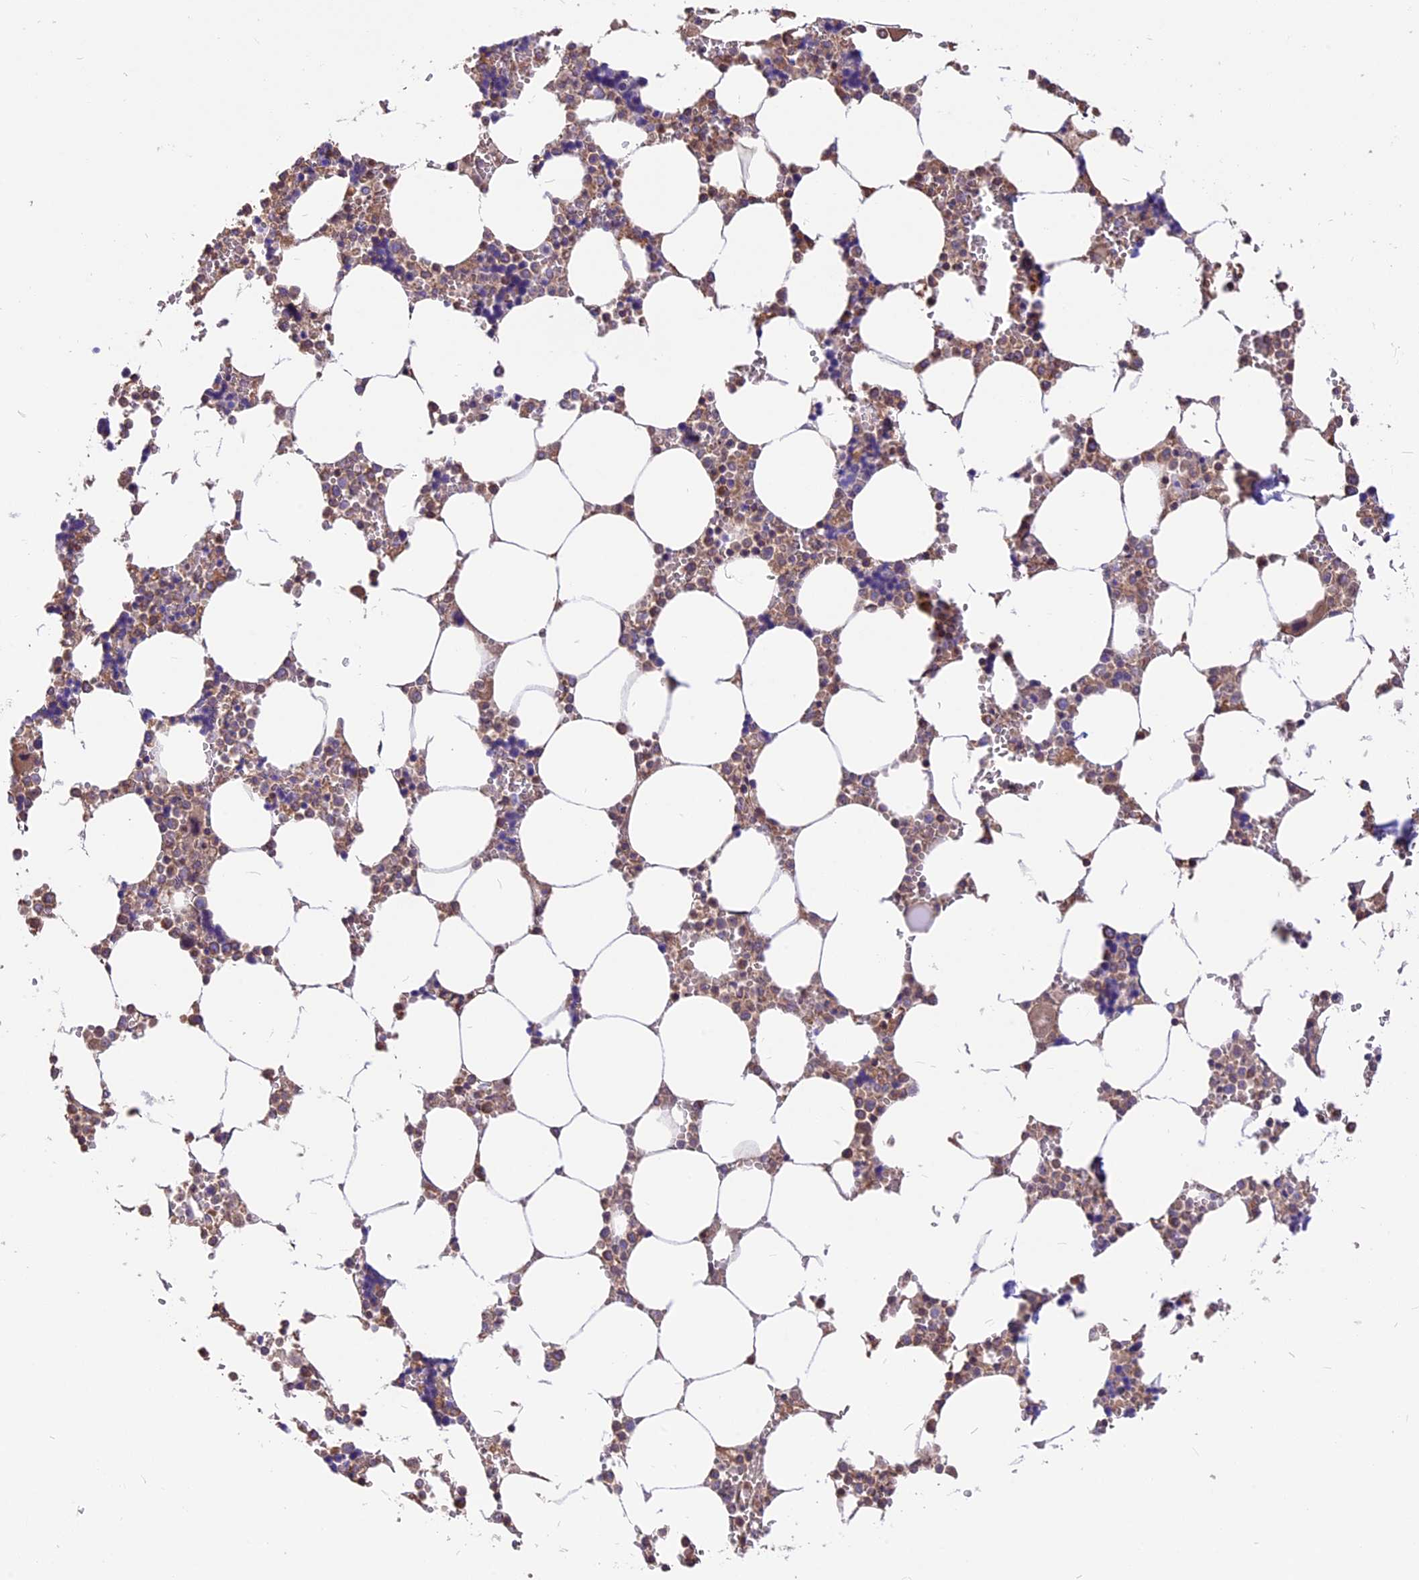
{"staining": {"intensity": "strong", "quantity": "25%-75%", "location": "cytoplasmic/membranous"}, "tissue": "bone marrow", "cell_type": "Hematopoietic cells", "image_type": "normal", "snomed": [{"axis": "morphology", "description": "Normal tissue, NOS"}, {"axis": "topography", "description": "Bone marrow"}], "caption": "Immunohistochemistry of benign human bone marrow exhibits high levels of strong cytoplasmic/membranous positivity in about 25%-75% of hematopoietic cells.", "gene": "ANO3", "patient": {"sex": "male", "age": 64}}